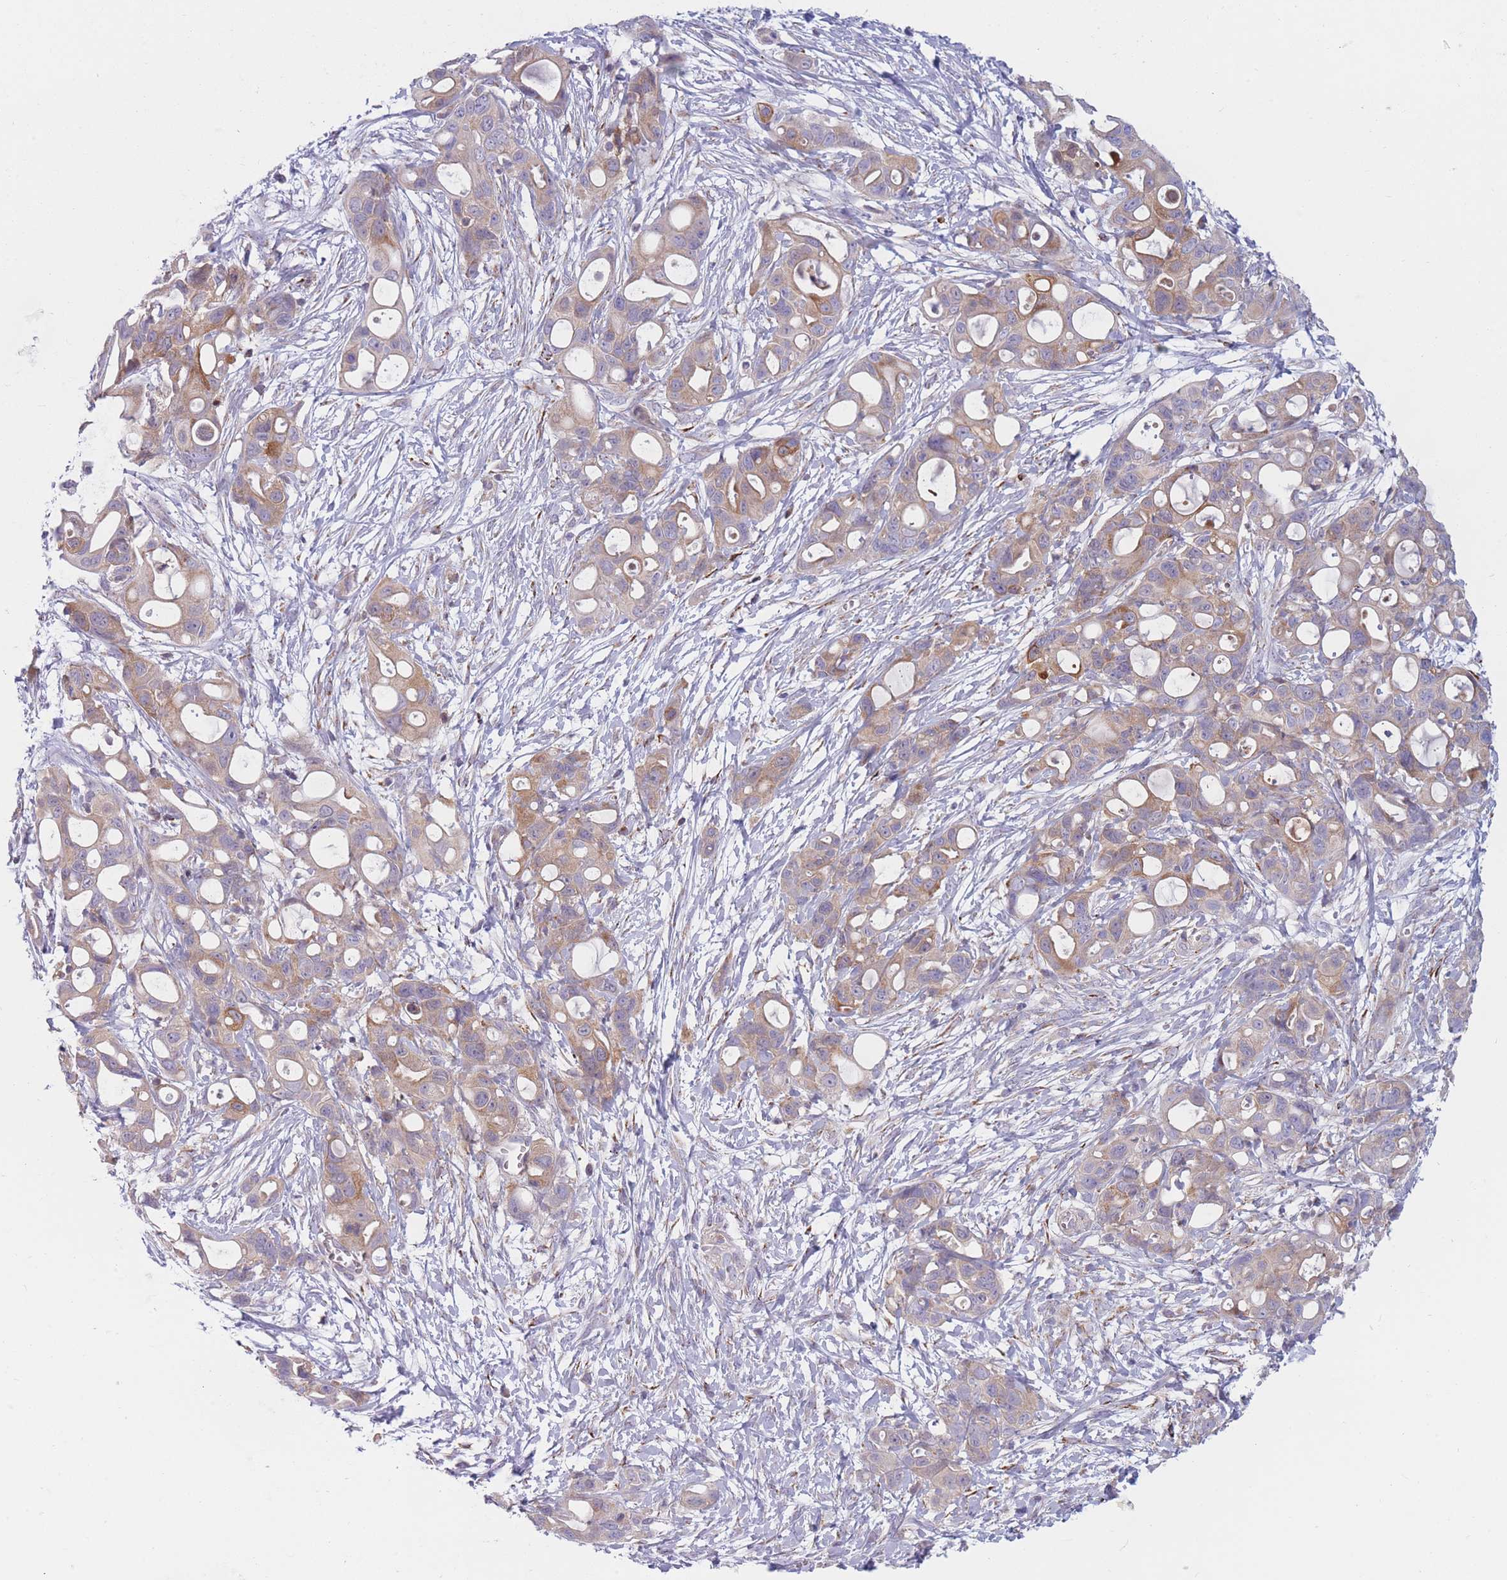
{"staining": {"intensity": "moderate", "quantity": ">75%", "location": "cytoplasmic/membranous"}, "tissue": "ovarian cancer", "cell_type": "Tumor cells", "image_type": "cancer", "snomed": [{"axis": "morphology", "description": "Cystadenocarcinoma, mucinous, NOS"}, {"axis": "topography", "description": "Ovary"}], "caption": "Immunohistochemistry (IHC) staining of ovarian cancer, which exhibits medium levels of moderate cytoplasmic/membranous expression in about >75% of tumor cells indicating moderate cytoplasmic/membranous protein expression. The staining was performed using DAB (3,3'-diaminobenzidine) (brown) for protein detection and nuclei were counterstained in hematoxylin (blue).", "gene": "PDE4A", "patient": {"sex": "female", "age": 70}}